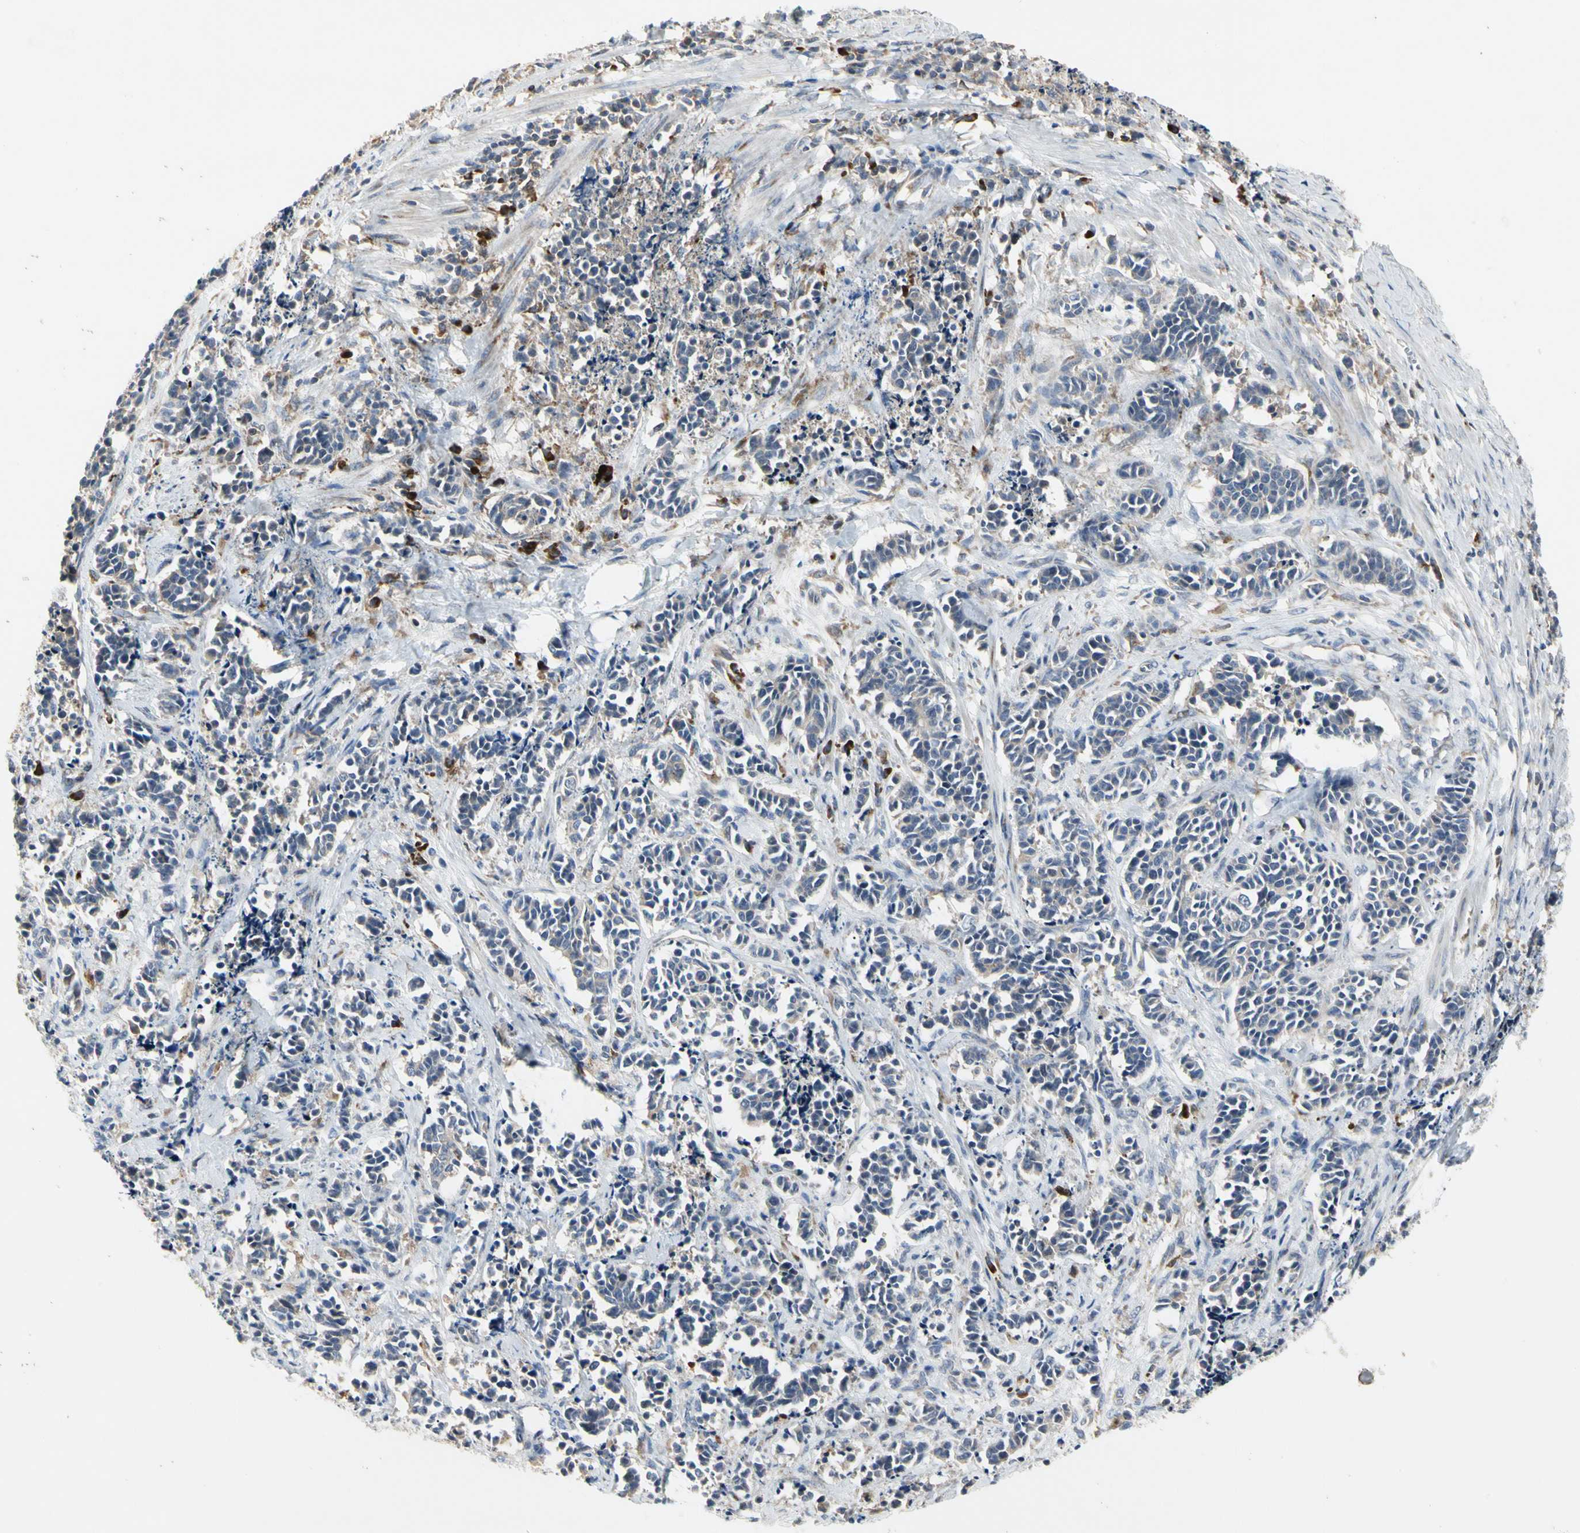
{"staining": {"intensity": "negative", "quantity": "none", "location": "none"}, "tissue": "cervical cancer", "cell_type": "Tumor cells", "image_type": "cancer", "snomed": [{"axis": "morphology", "description": "Squamous cell carcinoma, NOS"}, {"axis": "topography", "description": "Cervix"}], "caption": "Immunohistochemical staining of cervical cancer demonstrates no significant staining in tumor cells.", "gene": "MMEL1", "patient": {"sex": "female", "age": 35}}